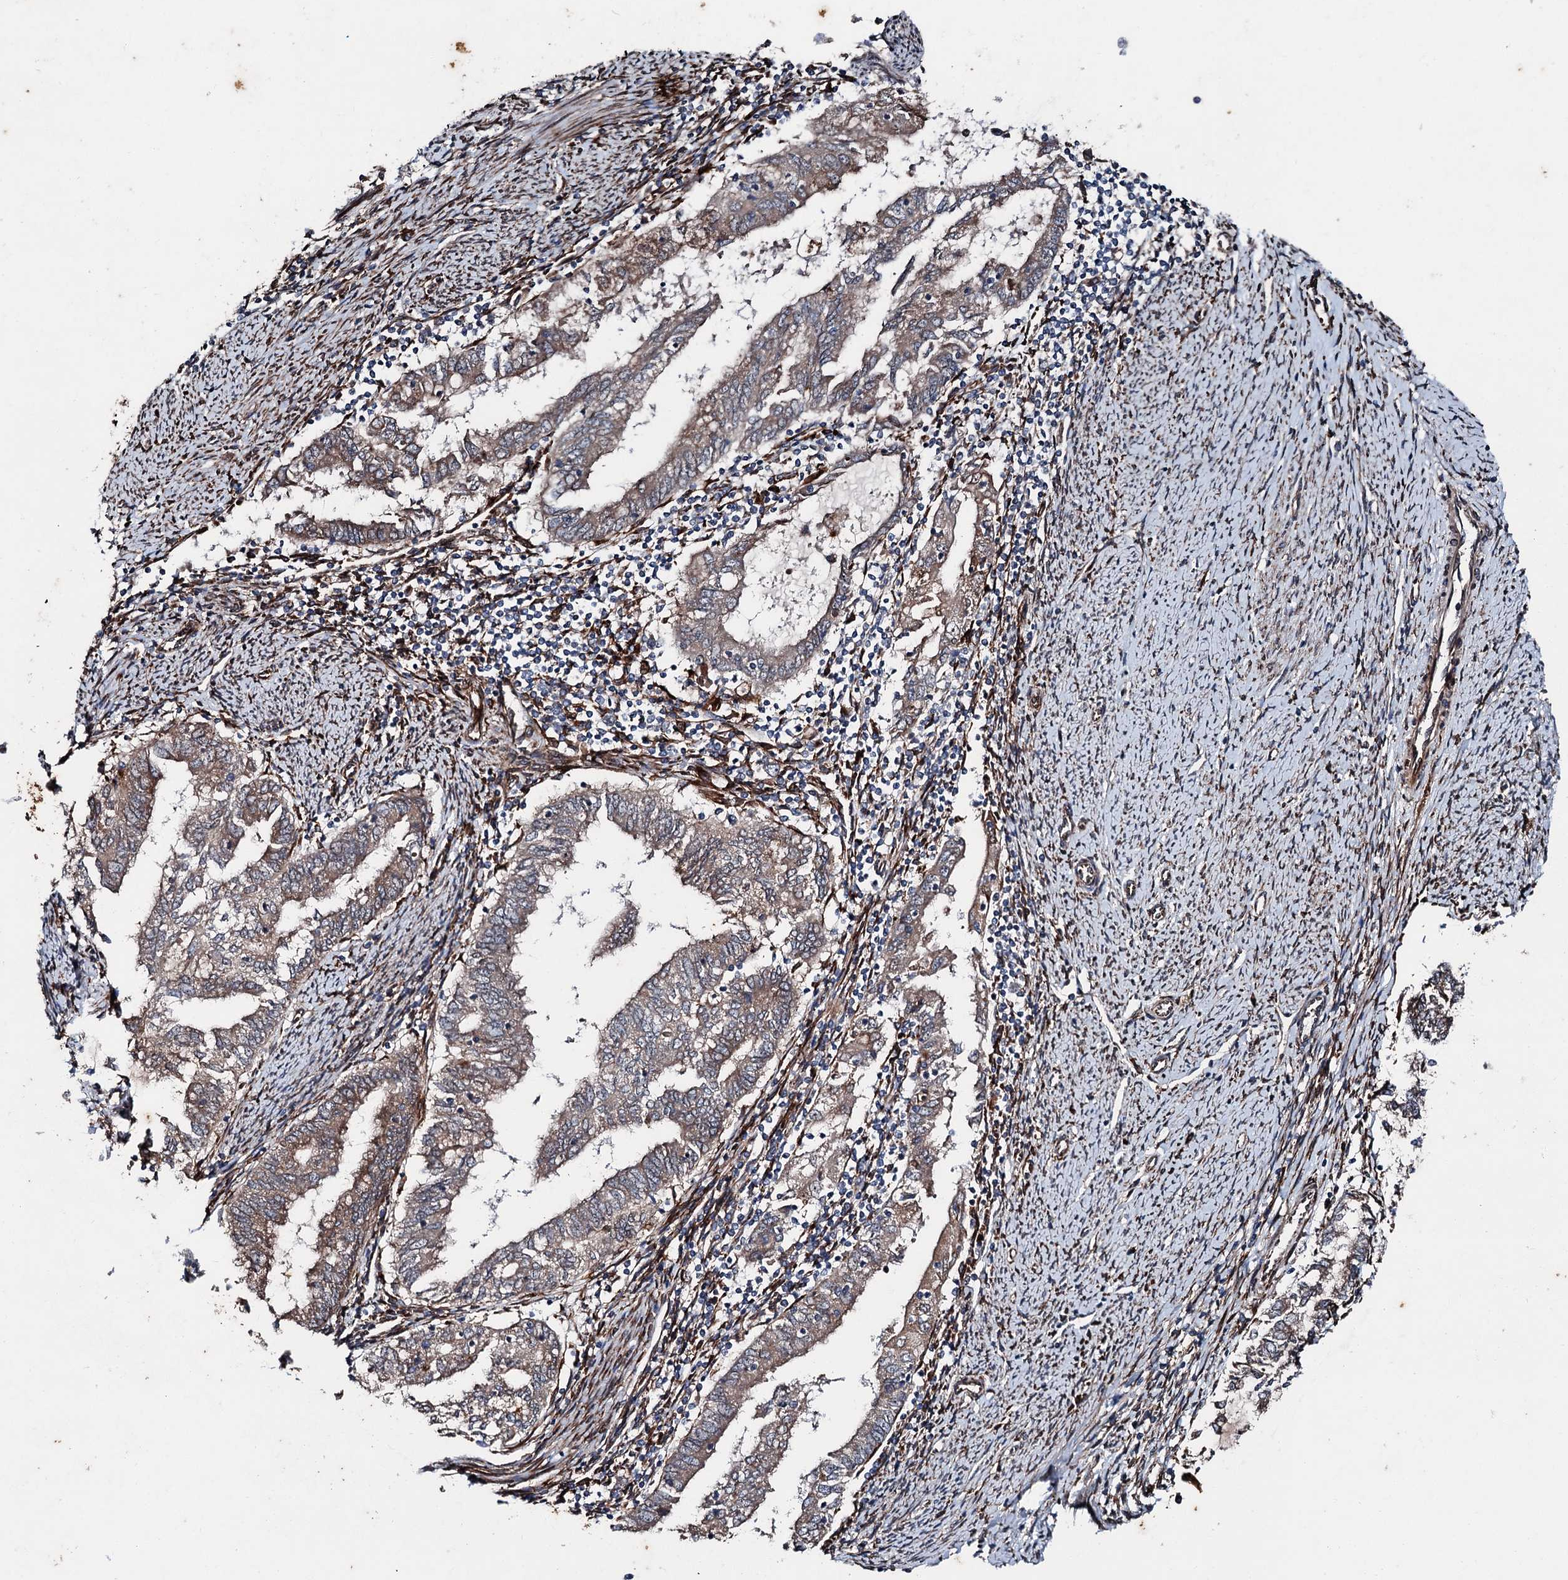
{"staining": {"intensity": "moderate", "quantity": "25%-75%", "location": "cytoplasmic/membranous"}, "tissue": "endometrial cancer", "cell_type": "Tumor cells", "image_type": "cancer", "snomed": [{"axis": "morphology", "description": "Adenocarcinoma, NOS"}, {"axis": "topography", "description": "Endometrium"}], "caption": "Protein expression by immunohistochemistry (IHC) shows moderate cytoplasmic/membranous staining in approximately 25%-75% of tumor cells in endometrial adenocarcinoma. Nuclei are stained in blue.", "gene": "DDIAS", "patient": {"sex": "female", "age": 79}}